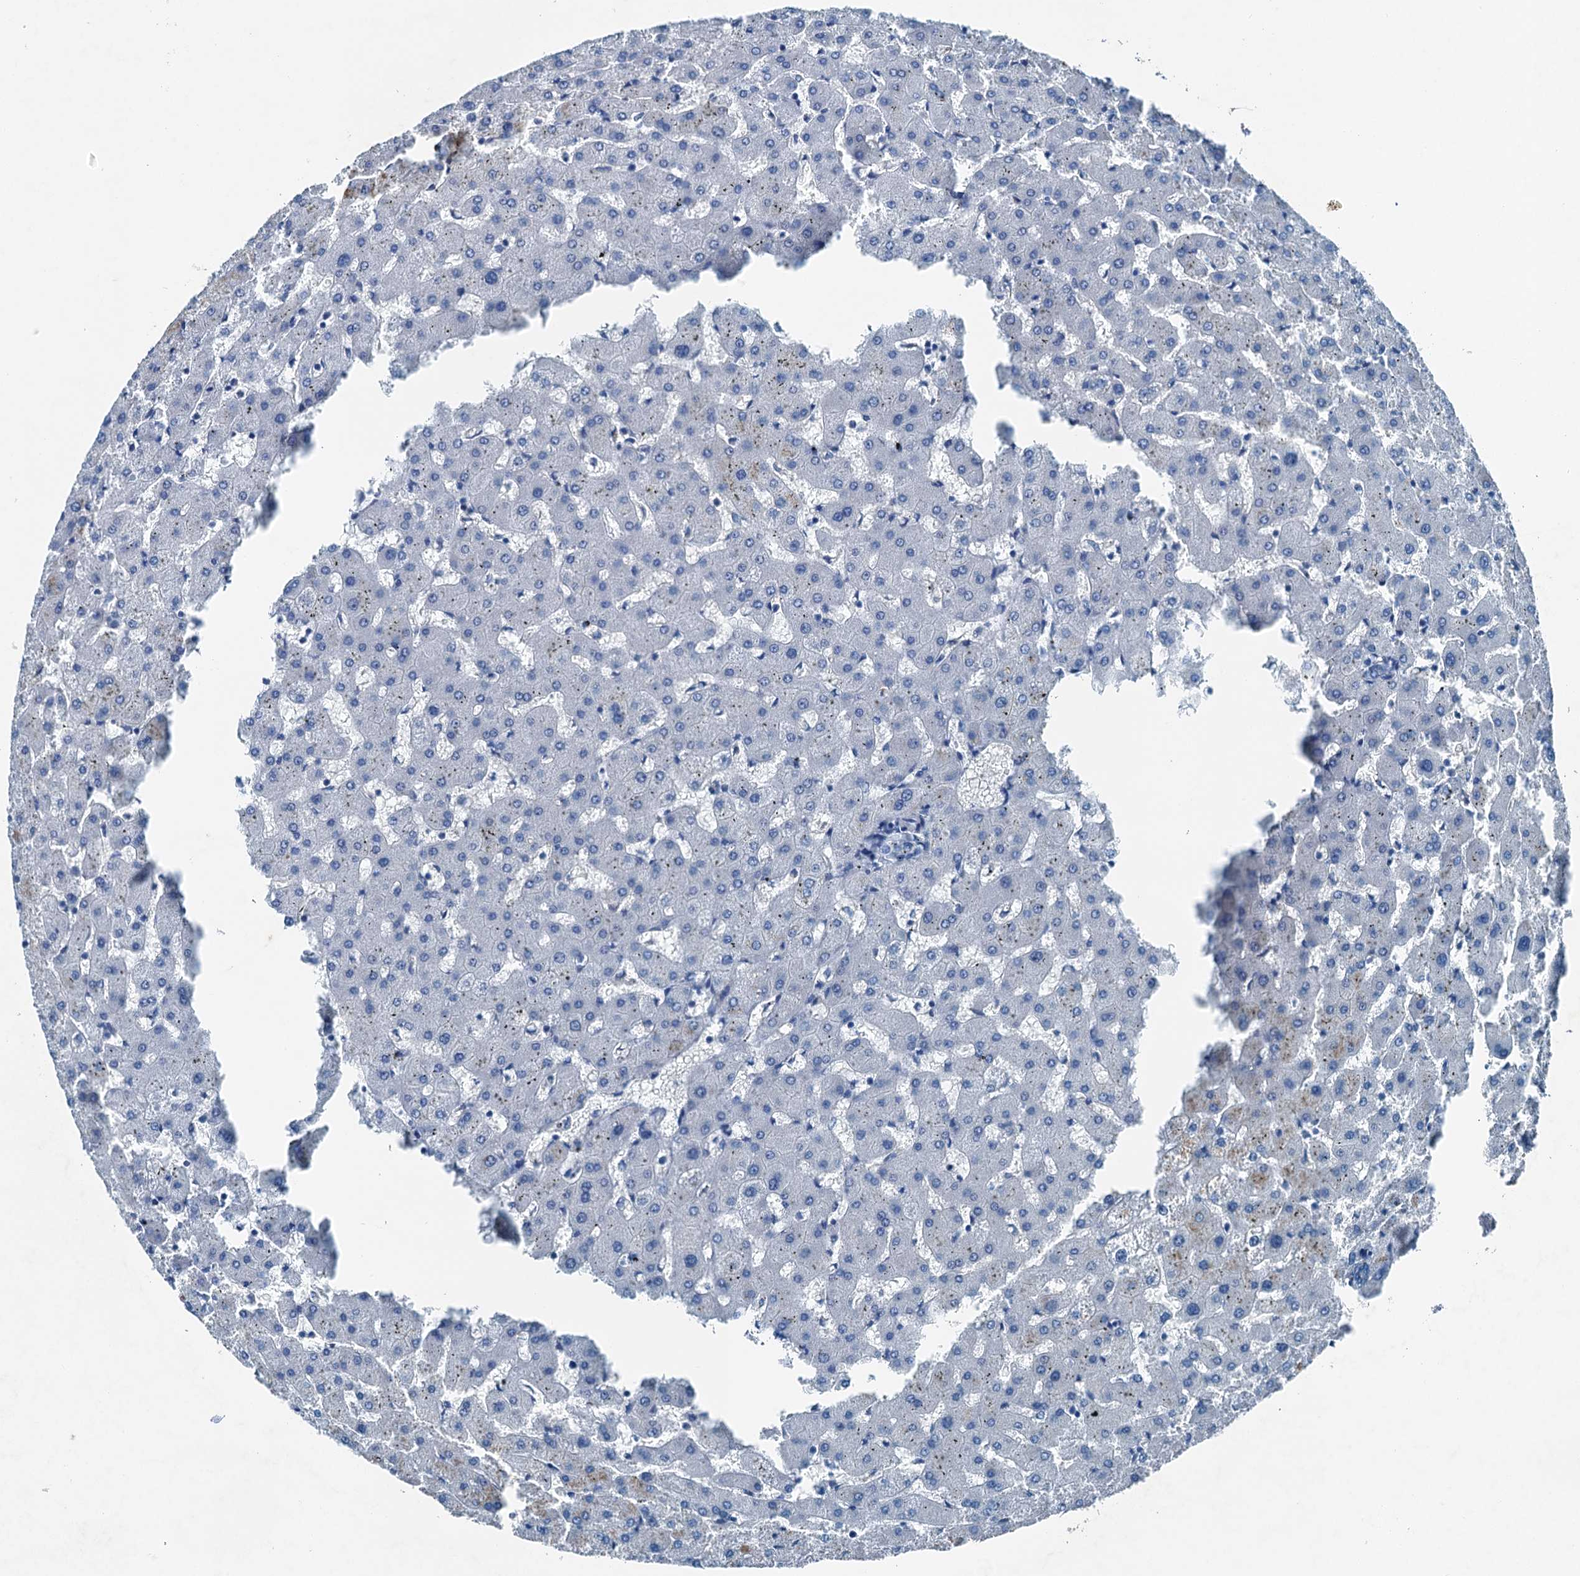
{"staining": {"intensity": "negative", "quantity": "none", "location": "none"}, "tissue": "liver", "cell_type": "Cholangiocytes", "image_type": "normal", "snomed": [{"axis": "morphology", "description": "Normal tissue, NOS"}, {"axis": "topography", "description": "Liver"}], "caption": "Histopathology image shows no protein staining in cholangiocytes of benign liver. (Stains: DAB (3,3'-diaminobenzidine) immunohistochemistry (IHC) with hematoxylin counter stain, Microscopy: brightfield microscopy at high magnification).", "gene": "RAB3IL1", "patient": {"sex": "female", "age": 63}}